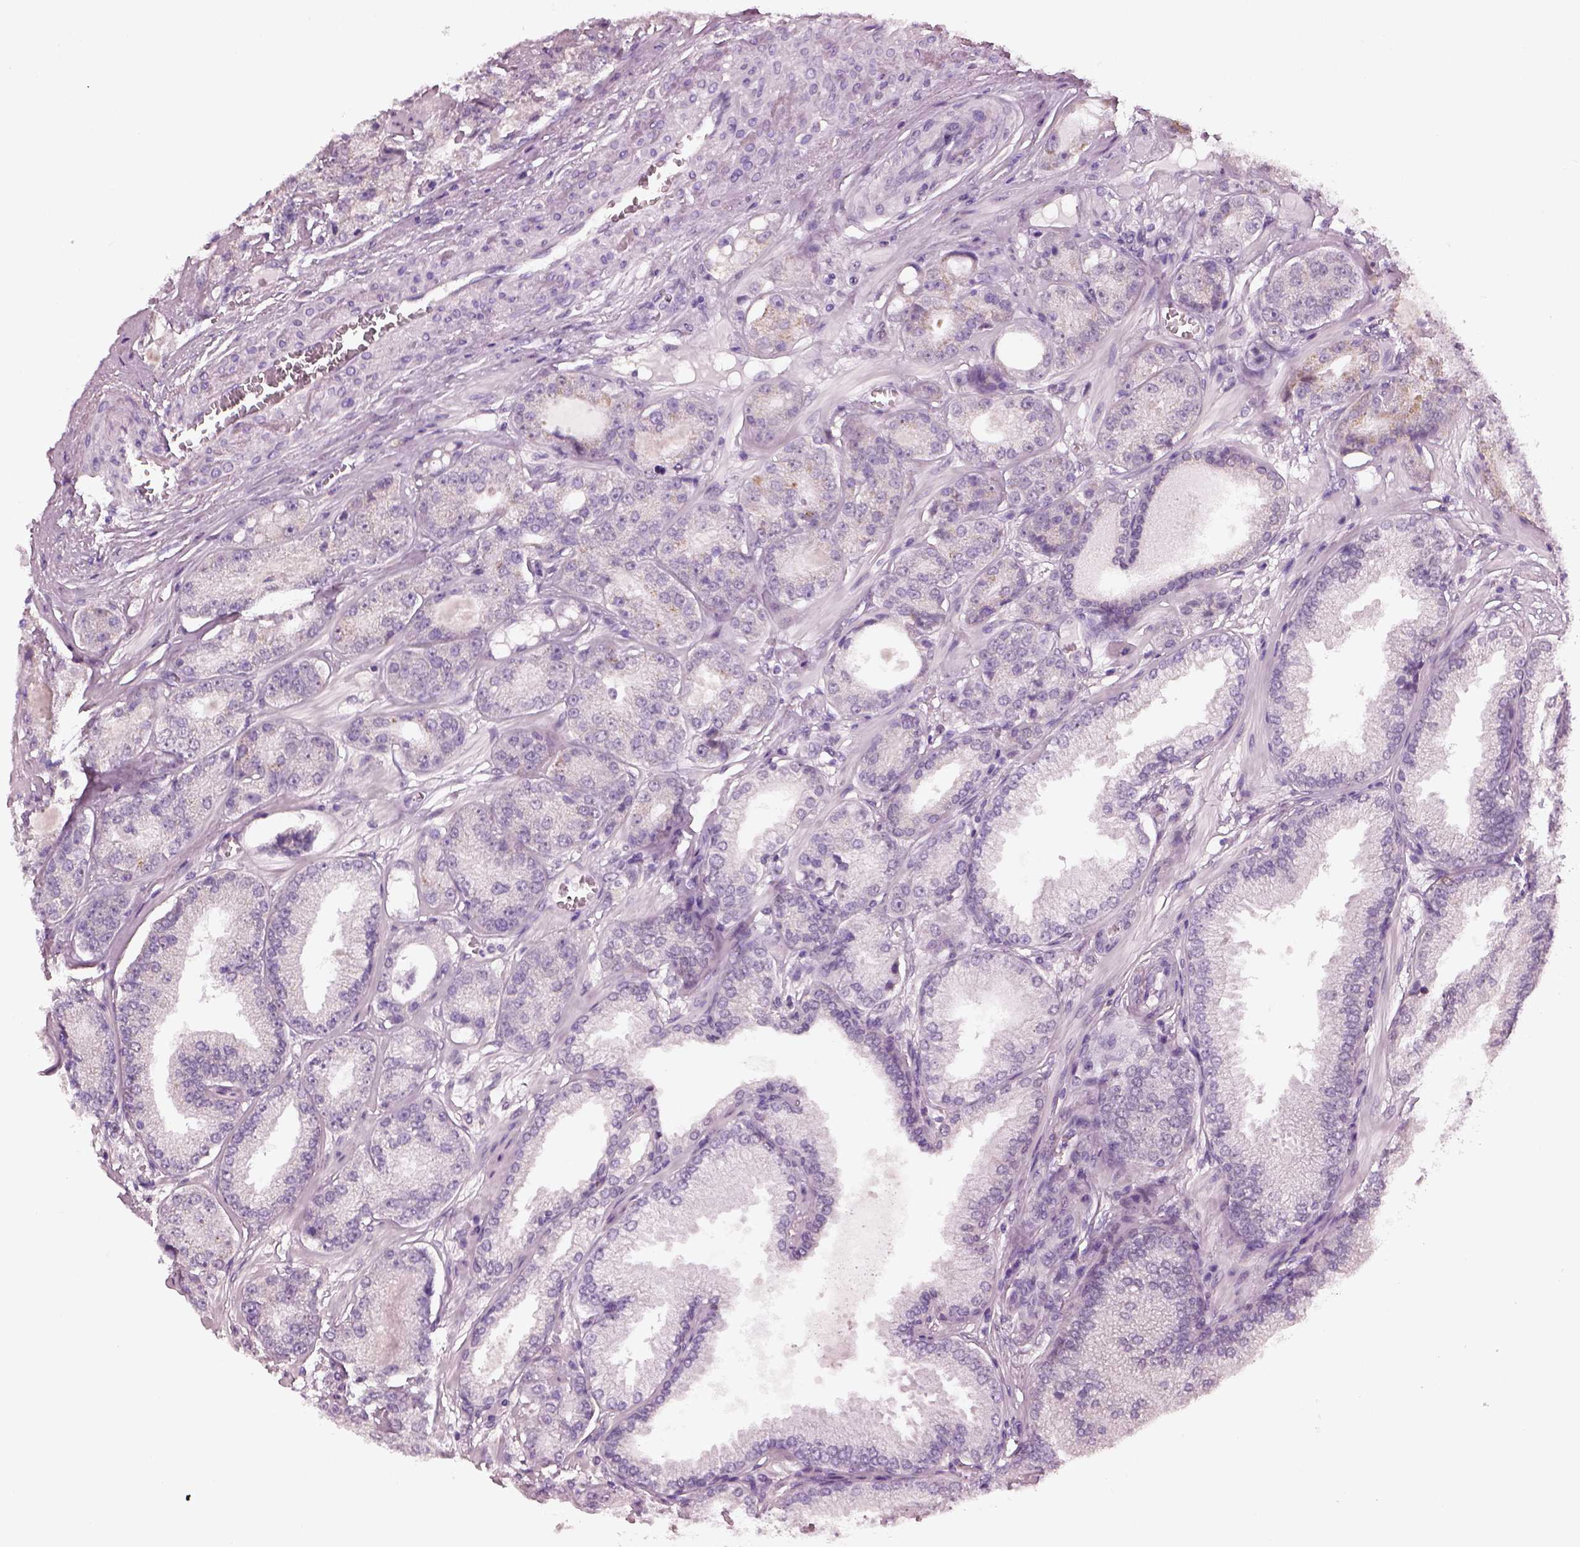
{"staining": {"intensity": "weak", "quantity": "<25%", "location": "cytoplasmic/membranous"}, "tissue": "prostate cancer", "cell_type": "Tumor cells", "image_type": "cancer", "snomed": [{"axis": "morphology", "description": "Adenocarcinoma, NOS"}, {"axis": "topography", "description": "Prostate"}], "caption": "Histopathology image shows no significant protein staining in tumor cells of prostate cancer (adenocarcinoma).", "gene": "ELSPBP1", "patient": {"sex": "male", "age": 64}}